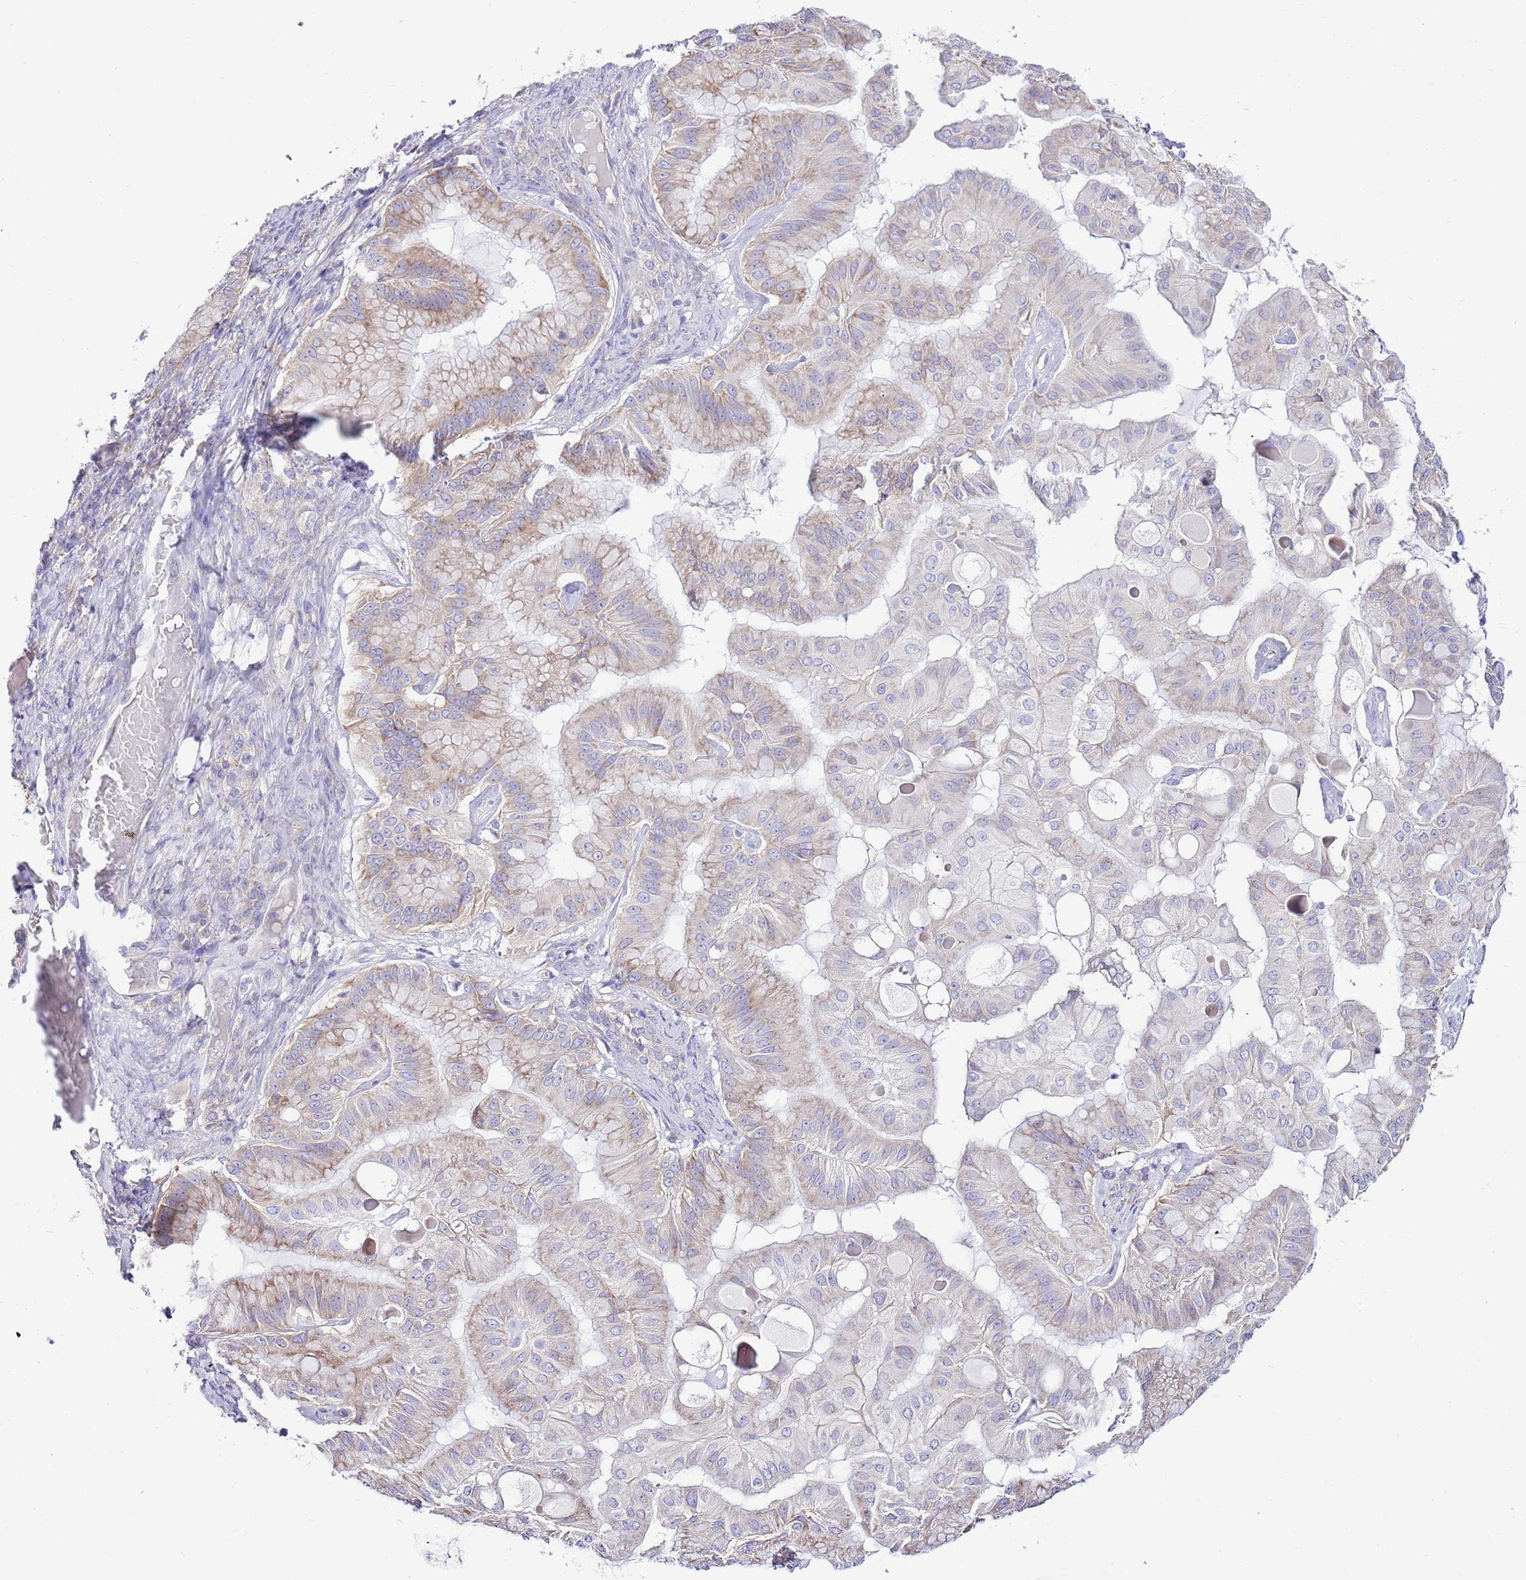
{"staining": {"intensity": "weak", "quantity": "<25%", "location": "cytoplasmic/membranous"}, "tissue": "ovarian cancer", "cell_type": "Tumor cells", "image_type": "cancer", "snomed": [{"axis": "morphology", "description": "Cystadenocarcinoma, mucinous, NOS"}, {"axis": "topography", "description": "Ovary"}], "caption": "Tumor cells show no significant expression in mucinous cystadenocarcinoma (ovarian).", "gene": "RPS10", "patient": {"sex": "female", "age": 61}}